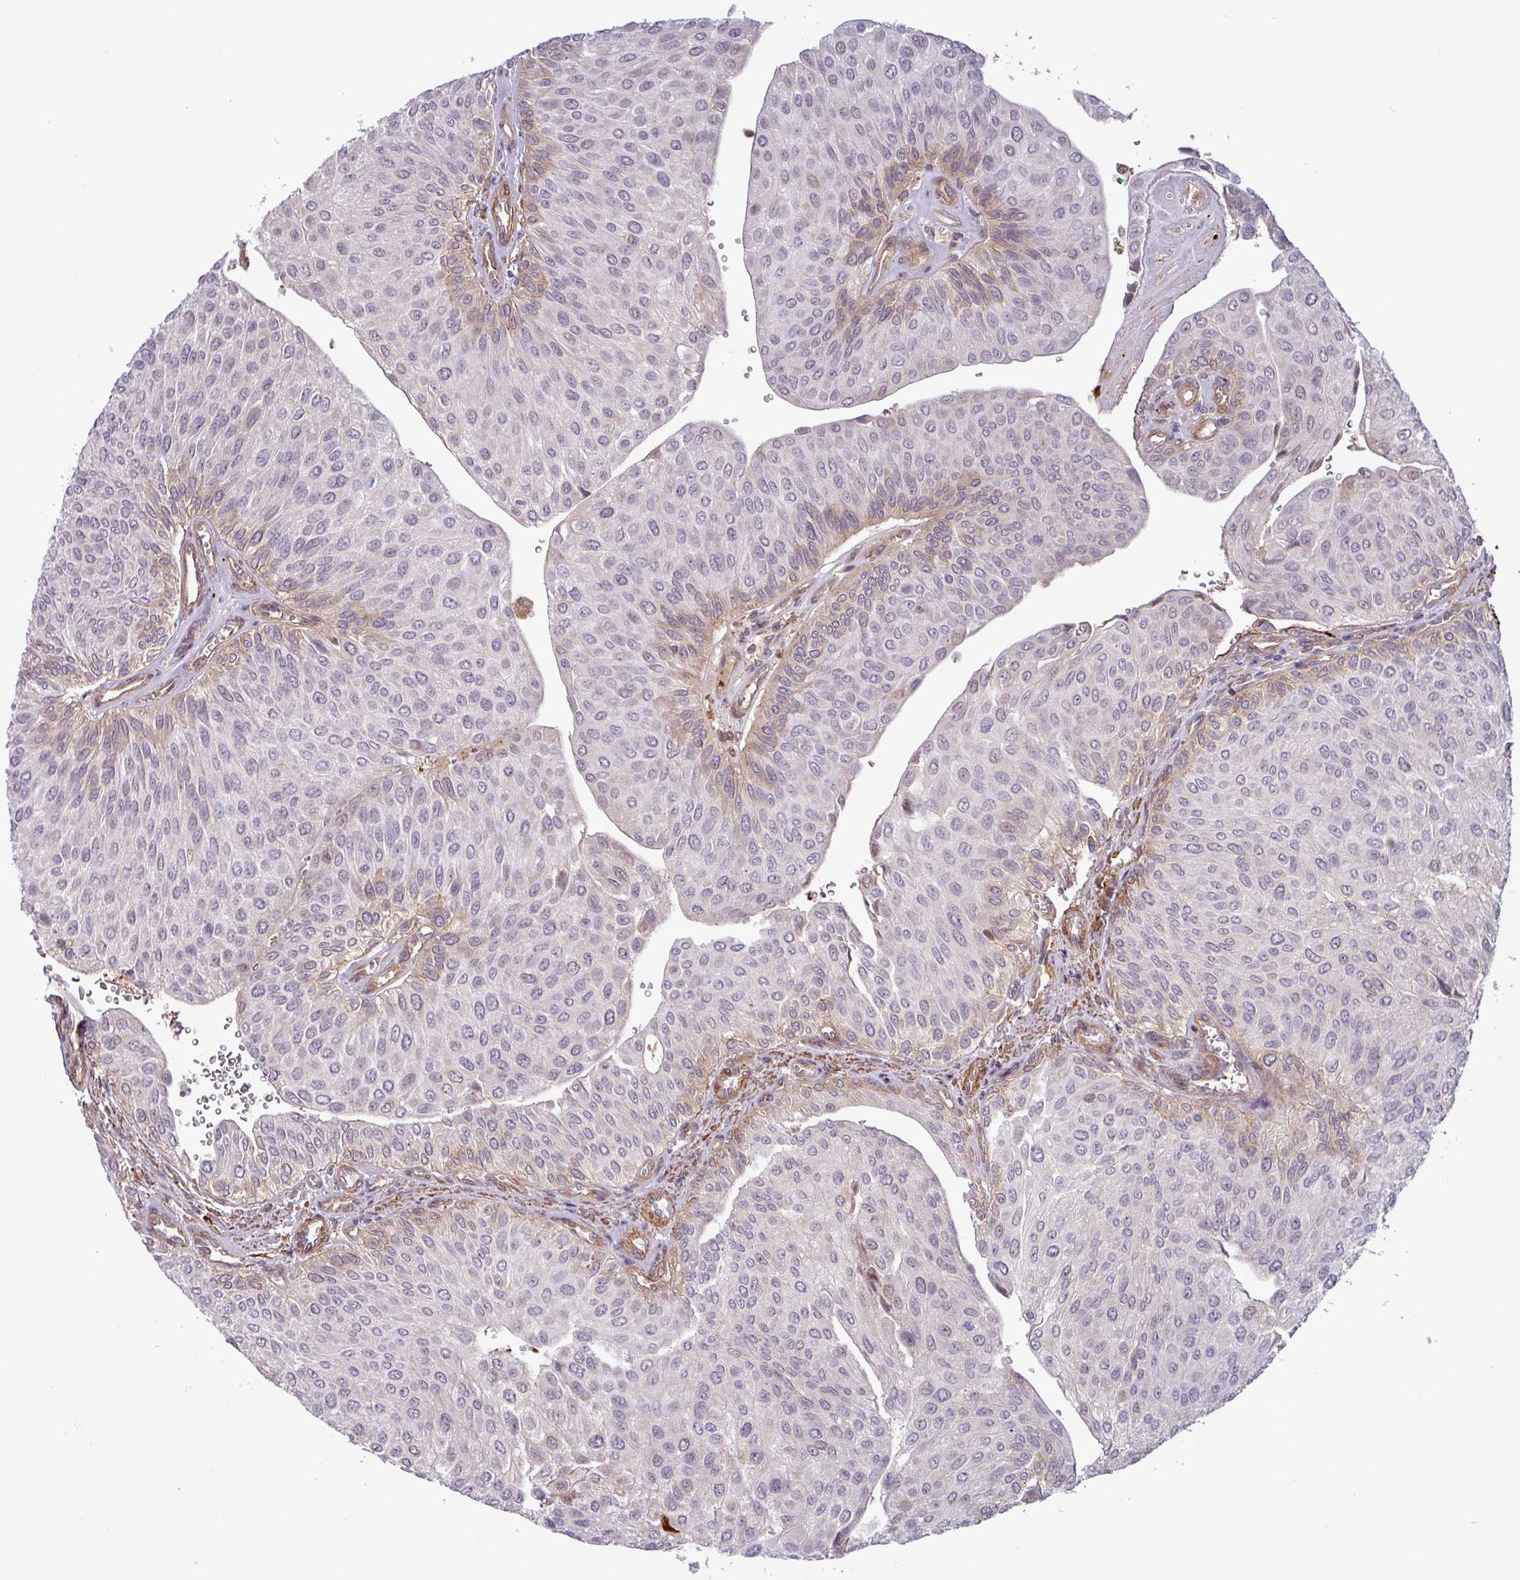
{"staining": {"intensity": "moderate", "quantity": "25%-75%", "location": "cytoplasmic/membranous"}, "tissue": "urothelial cancer", "cell_type": "Tumor cells", "image_type": "cancer", "snomed": [{"axis": "morphology", "description": "Urothelial carcinoma, NOS"}, {"axis": "topography", "description": "Urinary bladder"}], "caption": "Immunohistochemistry photomicrograph of human urothelial cancer stained for a protein (brown), which exhibits medium levels of moderate cytoplasmic/membranous staining in approximately 25%-75% of tumor cells.", "gene": "PCED1A", "patient": {"sex": "male", "age": 67}}